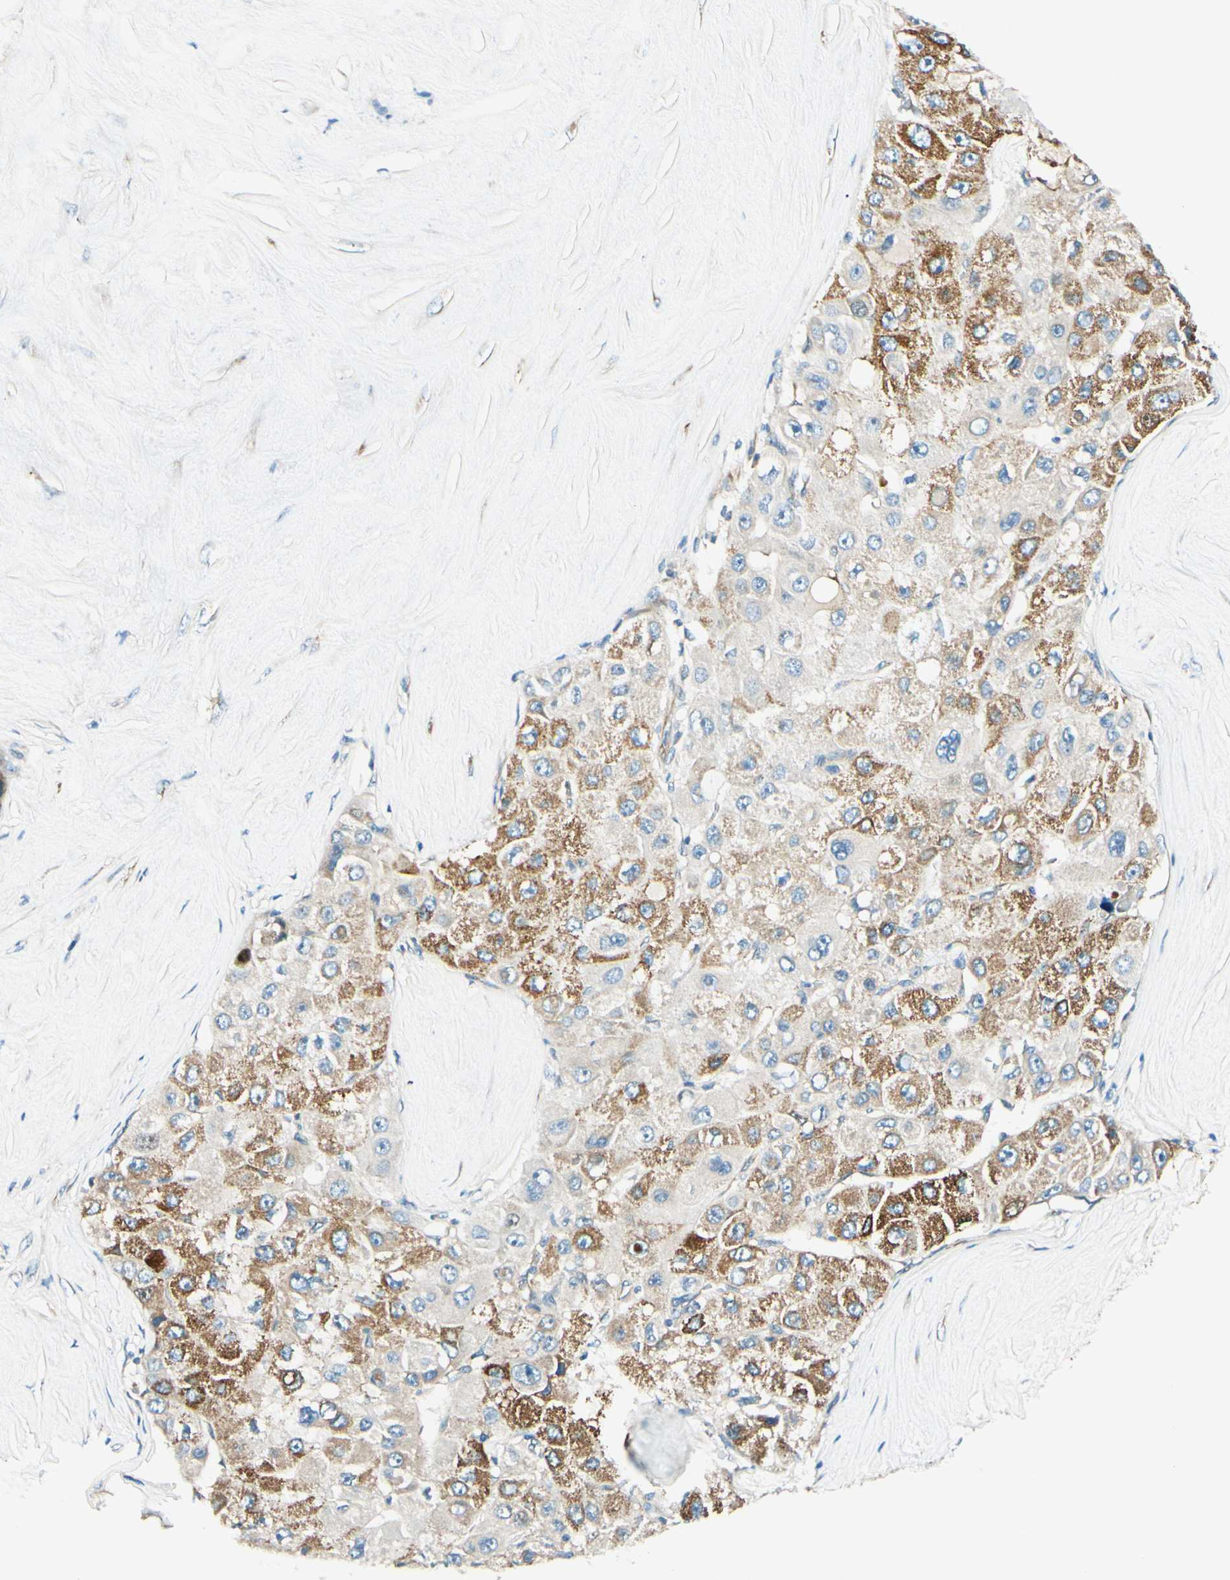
{"staining": {"intensity": "moderate", "quantity": "25%-75%", "location": "cytoplasmic/membranous"}, "tissue": "liver cancer", "cell_type": "Tumor cells", "image_type": "cancer", "snomed": [{"axis": "morphology", "description": "Carcinoma, Hepatocellular, NOS"}, {"axis": "topography", "description": "Liver"}], "caption": "The histopathology image demonstrates immunohistochemical staining of hepatocellular carcinoma (liver). There is moderate cytoplasmic/membranous staining is seen in approximately 25%-75% of tumor cells.", "gene": "TAOK2", "patient": {"sex": "male", "age": 80}}